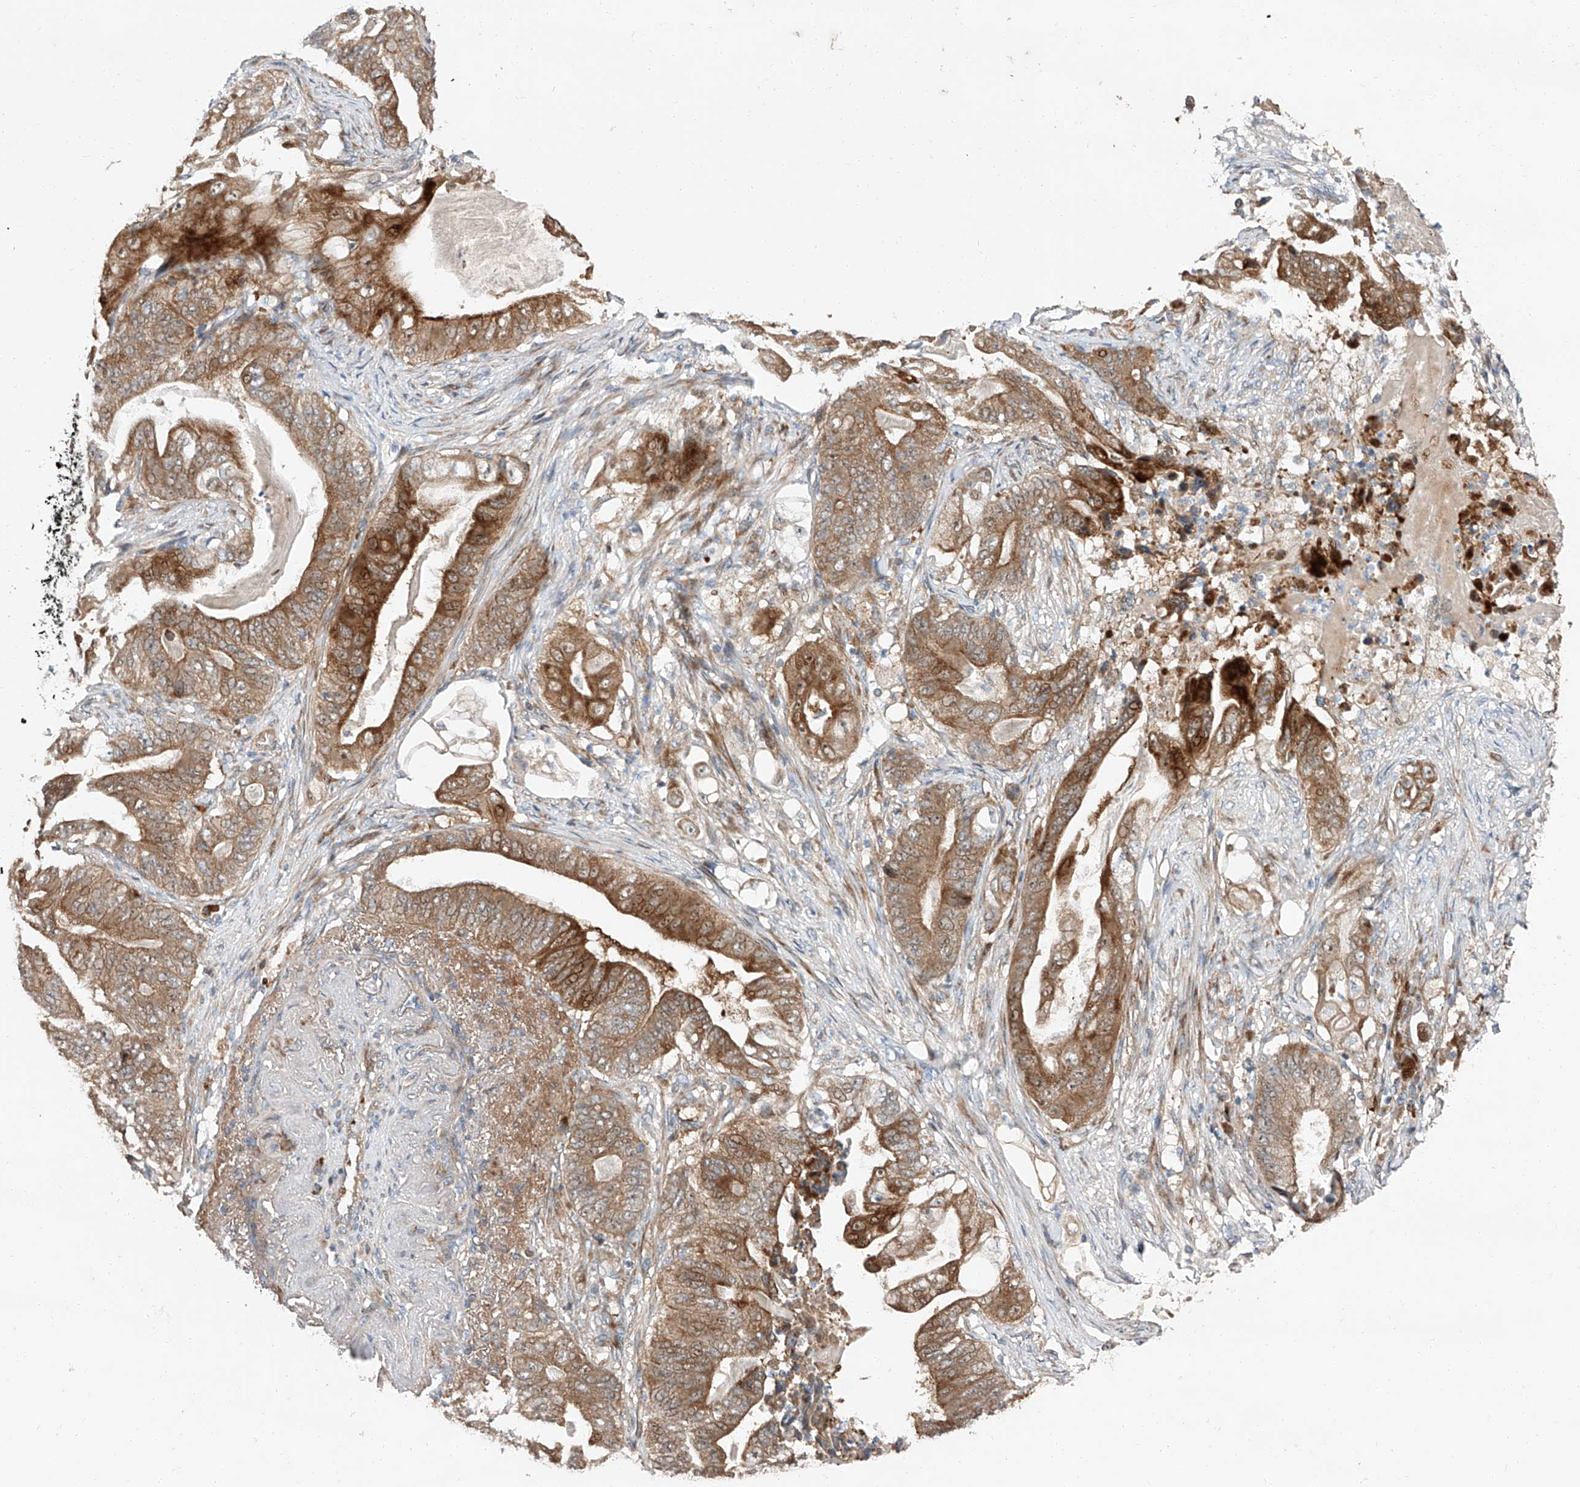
{"staining": {"intensity": "moderate", "quantity": ">75%", "location": "cytoplasmic/membranous"}, "tissue": "stomach cancer", "cell_type": "Tumor cells", "image_type": "cancer", "snomed": [{"axis": "morphology", "description": "Adenocarcinoma, NOS"}, {"axis": "topography", "description": "Stomach"}], "caption": "There is medium levels of moderate cytoplasmic/membranous expression in tumor cells of stomach cancer, as demonstrated by immunohistochemical staining (brown color).", "gene": "USF3", "patient": {"sex": "female", "age": 73}}